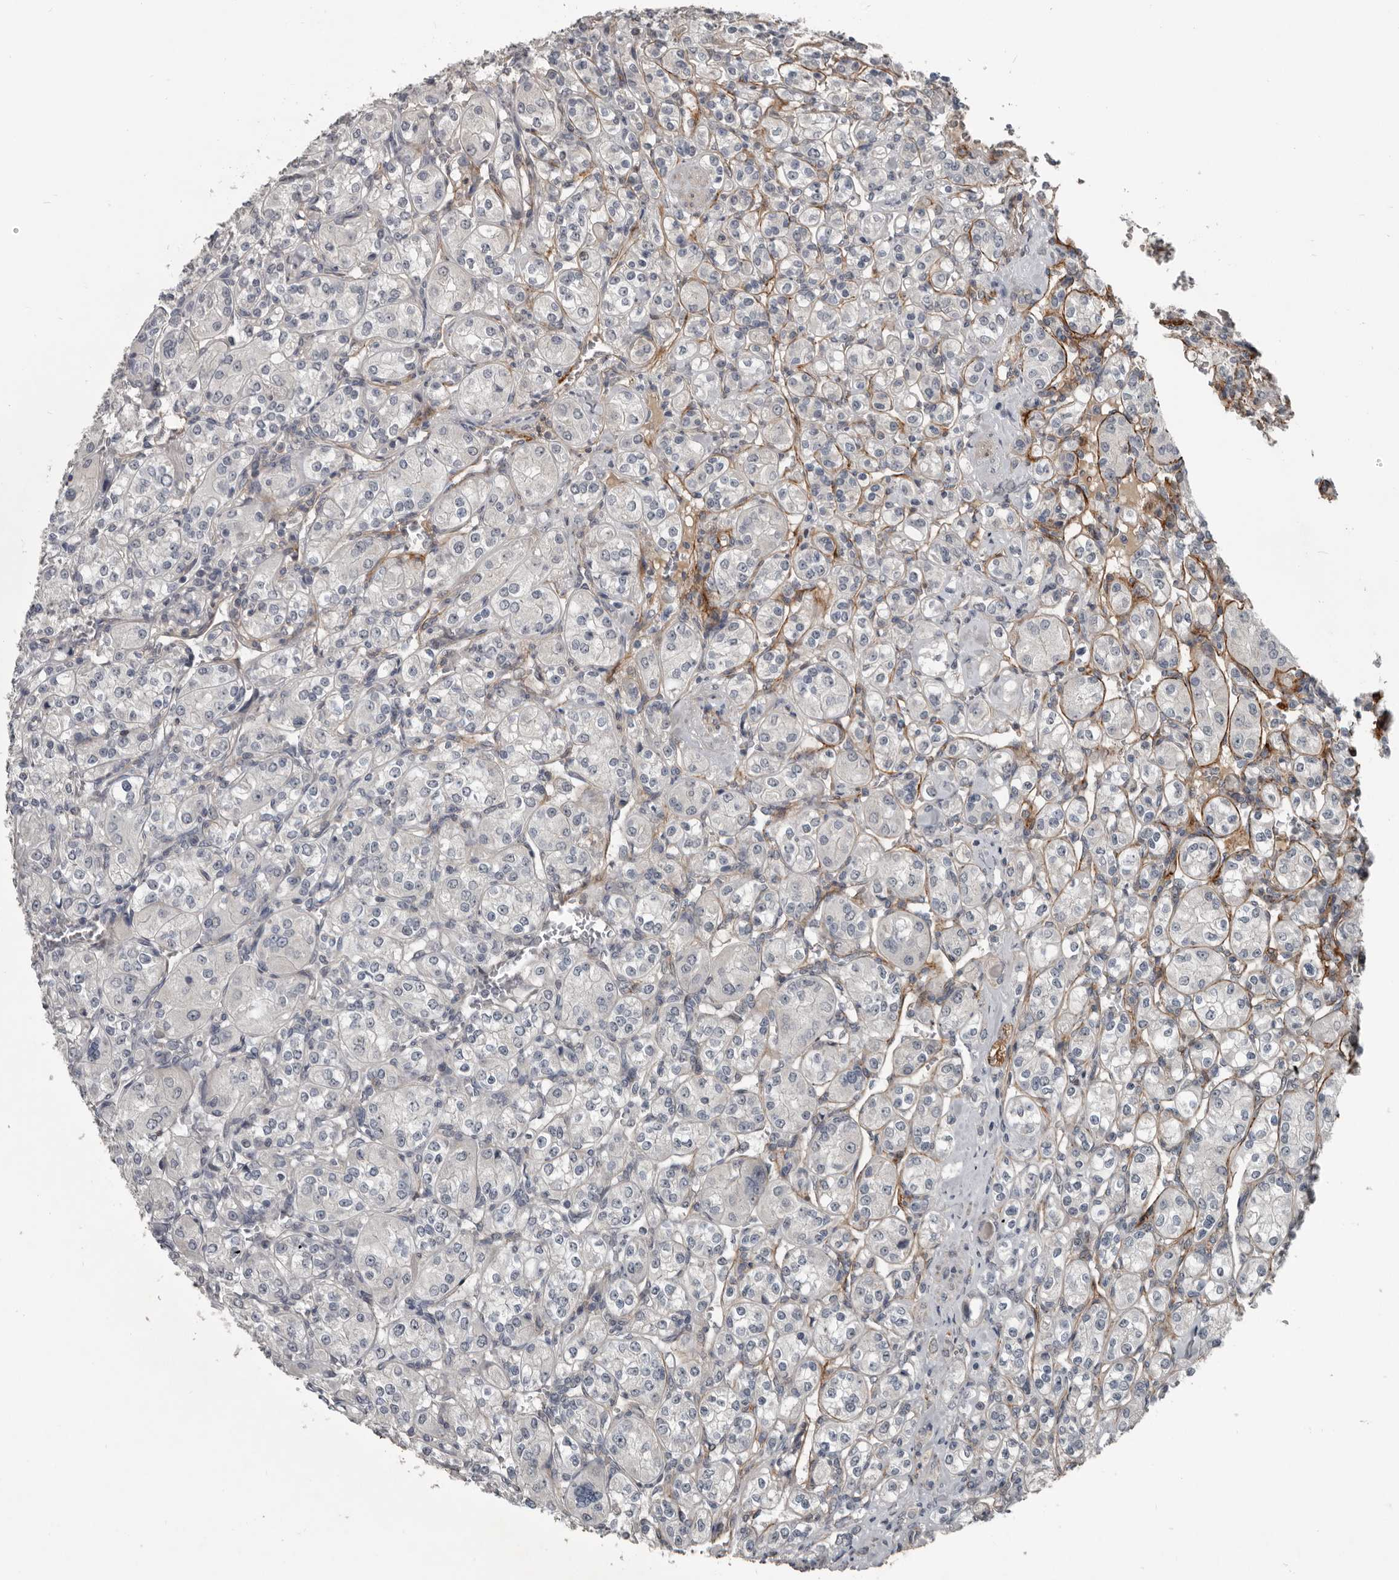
{"staining": {"intensity": "negative", "quantity": "none", "location": "none"}, "tissue": "renal cancer", "cell_type": "Tumor cells", "image_type": "cancer", "snomed": [{"axis": "morphology", "description": "Adenocarcinoma, NOS"}, {"axis": "topography", "description": "Kidney"}], "caption": "Tumor cells are negative for protein expression in human renal adenocarcinoma. (DAB (3,3'-diaminobenzidine) immunohistochemistry (IHC) with hematoxylin counter stain).", "gene": "C1orf216", "patient": {"sex": "male", "age": 77}}